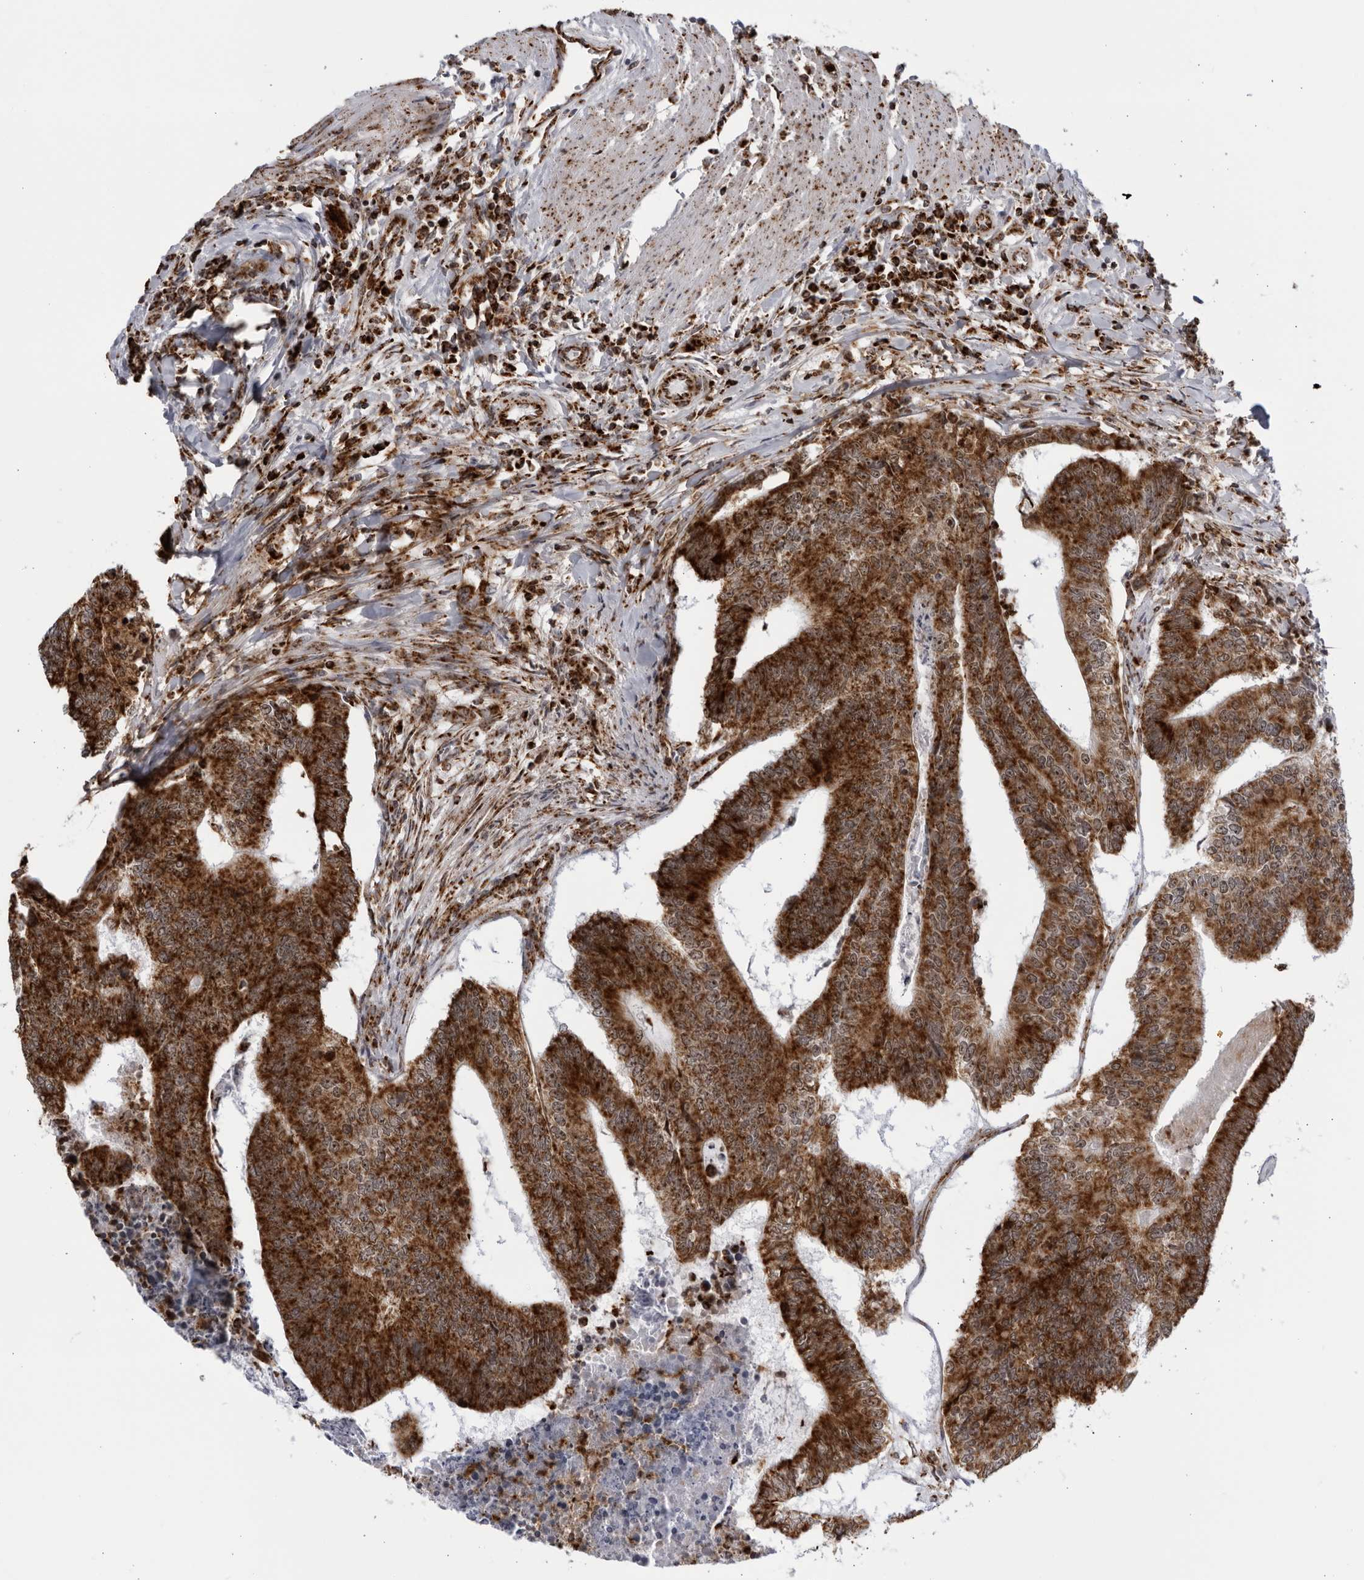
{"staining": {"intensity": "strong", "quantity": ">75%", "location": "cytoplasmic/membranous,nuclear"}, "tissue": "colorectal cancer", "cell_type": "Tumor cells", "image_type": "cancer", "snomed": [{"axis": "morphology", "description": "Adenocarcinoma, NOS"}, {"axis": "topography", "description": "Colon"}], "caption": "Protein analysis of colorectal cancer tissue reveals strong cytoplasmic/membranous and nuclear staining in about >75% of tumor cells.", "gene": "RBM34", "patient": {"sex": "female", "age": 67}}